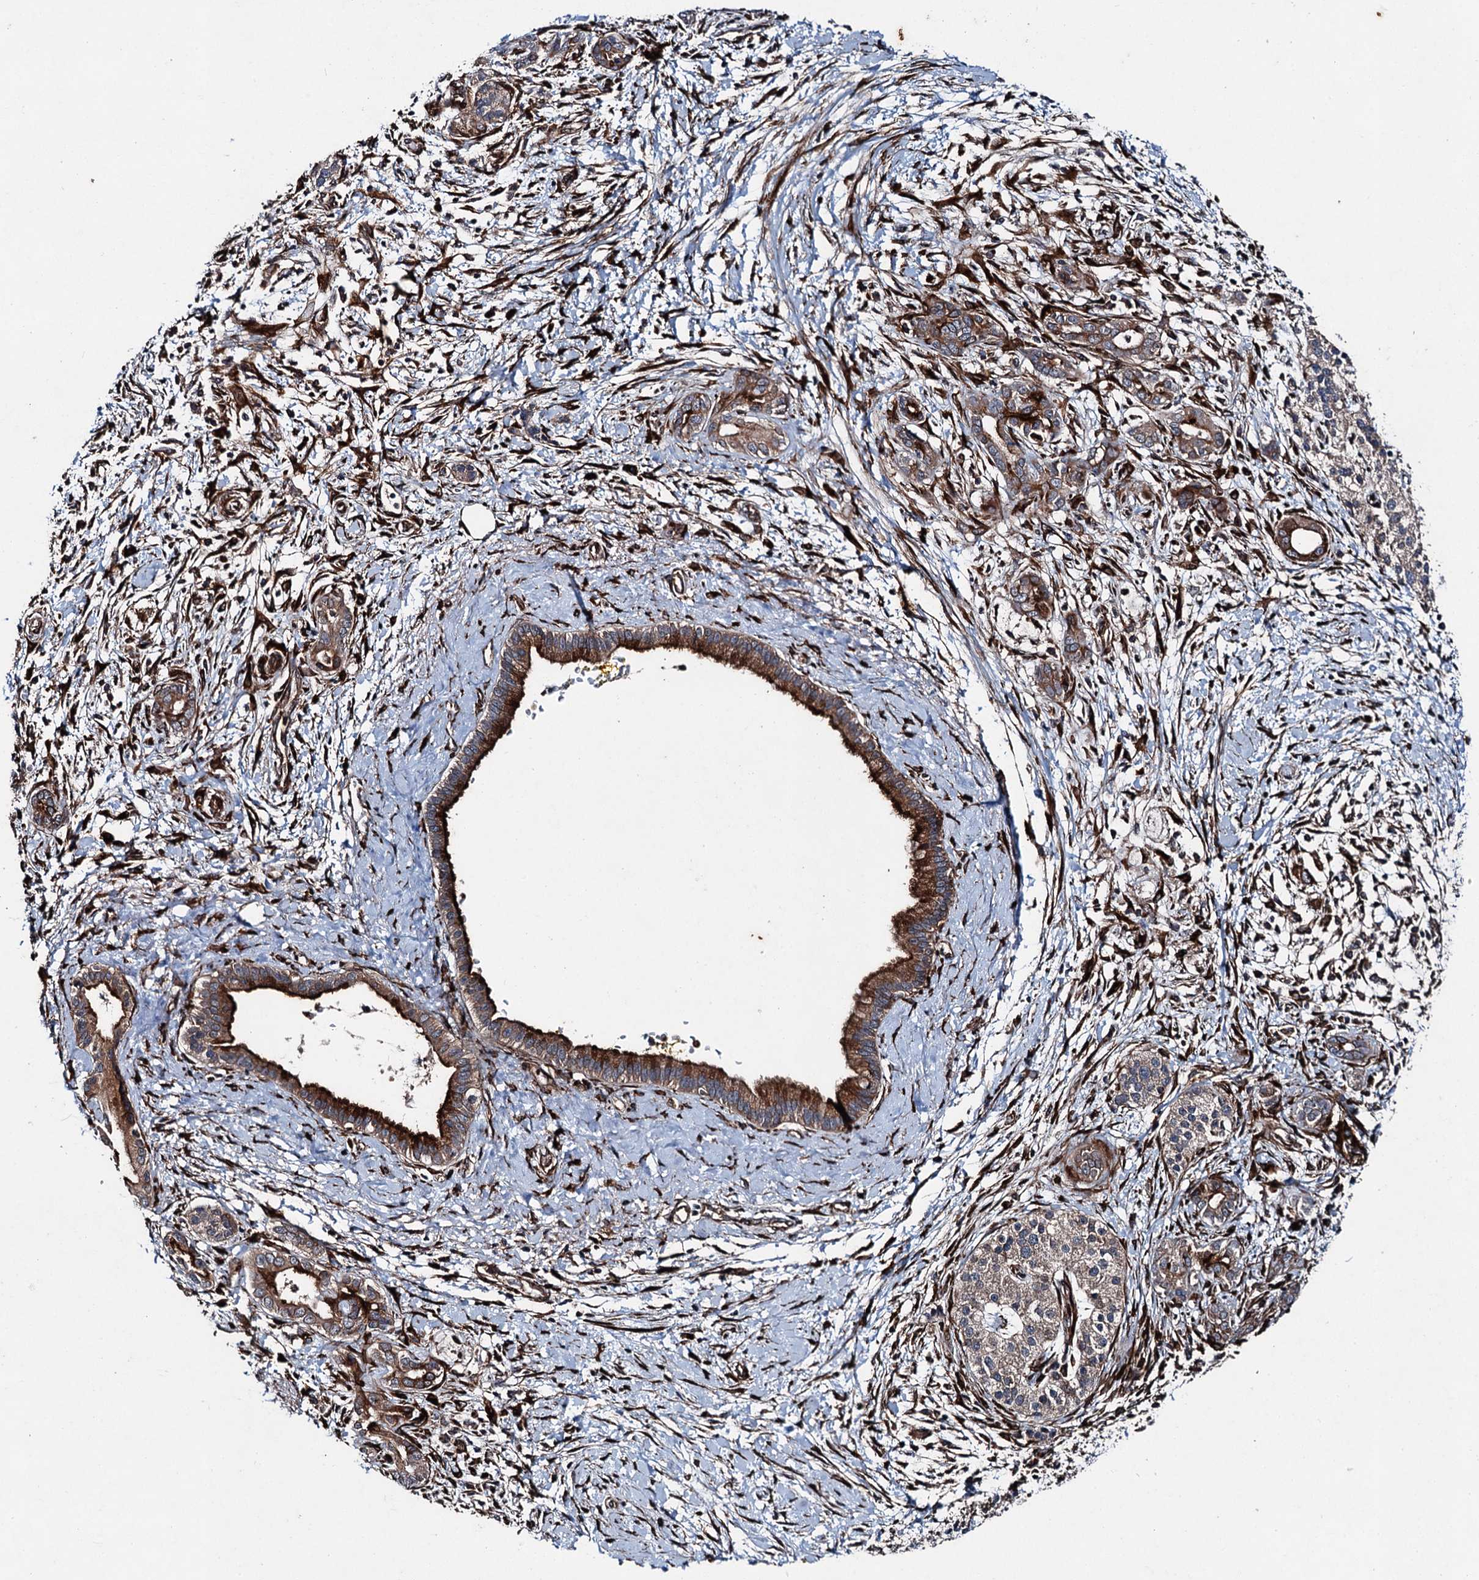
{"staining": {"intensity": "strong", "quantity": ">75%", "location": "cytoplasmic/membranous"}, "tissue": "pancreatic cancer", "cell_type": "Tumor cells", "image_type": "cancer", "snomed": [{"axis": "morphology", "description": "Adenocarcinoma, NOS"}, {"axis": "topography", "description": "Pancreas"}], "caption": "Pancreatic cancer stained for a protein (brown) displays strong cytoplasmic/membranous positive positivity in approximately >75% of tumor cells.", "gene": "DDIAS", "patient": {"sex": "male", "age": 58}}